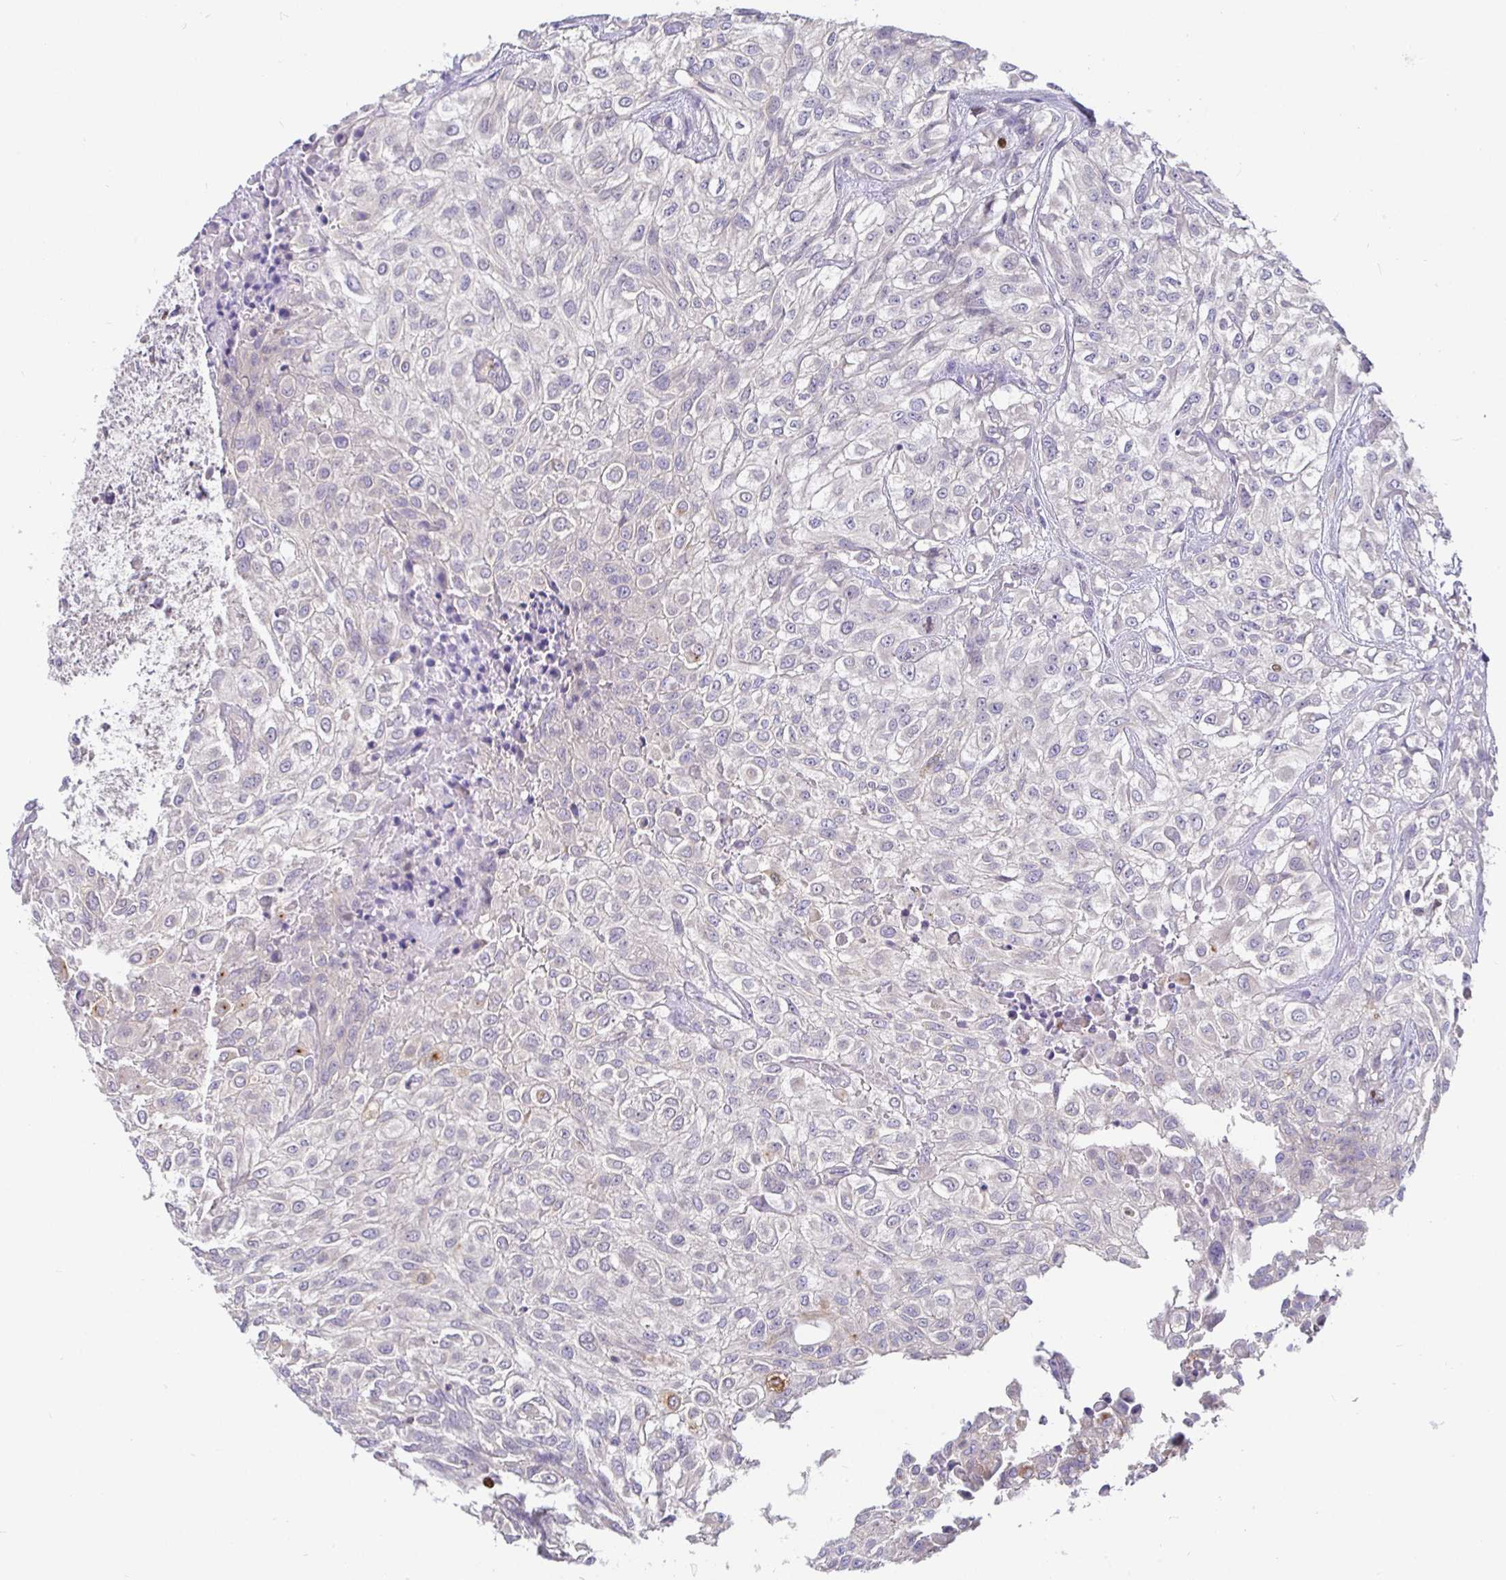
{"staining": {"intensity": "negative", "quantity": "none", "location": "none"}, "tissue": "urothelial cancer", "cell_type": "Tumor cells", "image_type": "cancer", "snomed": [{"axis": "morphology", "description": "Urothelial carcinoma, High grade"}, {"axis": "topography", "description": "Urinary bladder"}], "caption": "High magnification brightfield microscopy of urothelial cancer stained with DAB (brown) and counterstained with hematoxylin (blue): tumor cells show no significant staining.", "gene": "SATB1", "patient": {"sex": "male", "age": 56}}